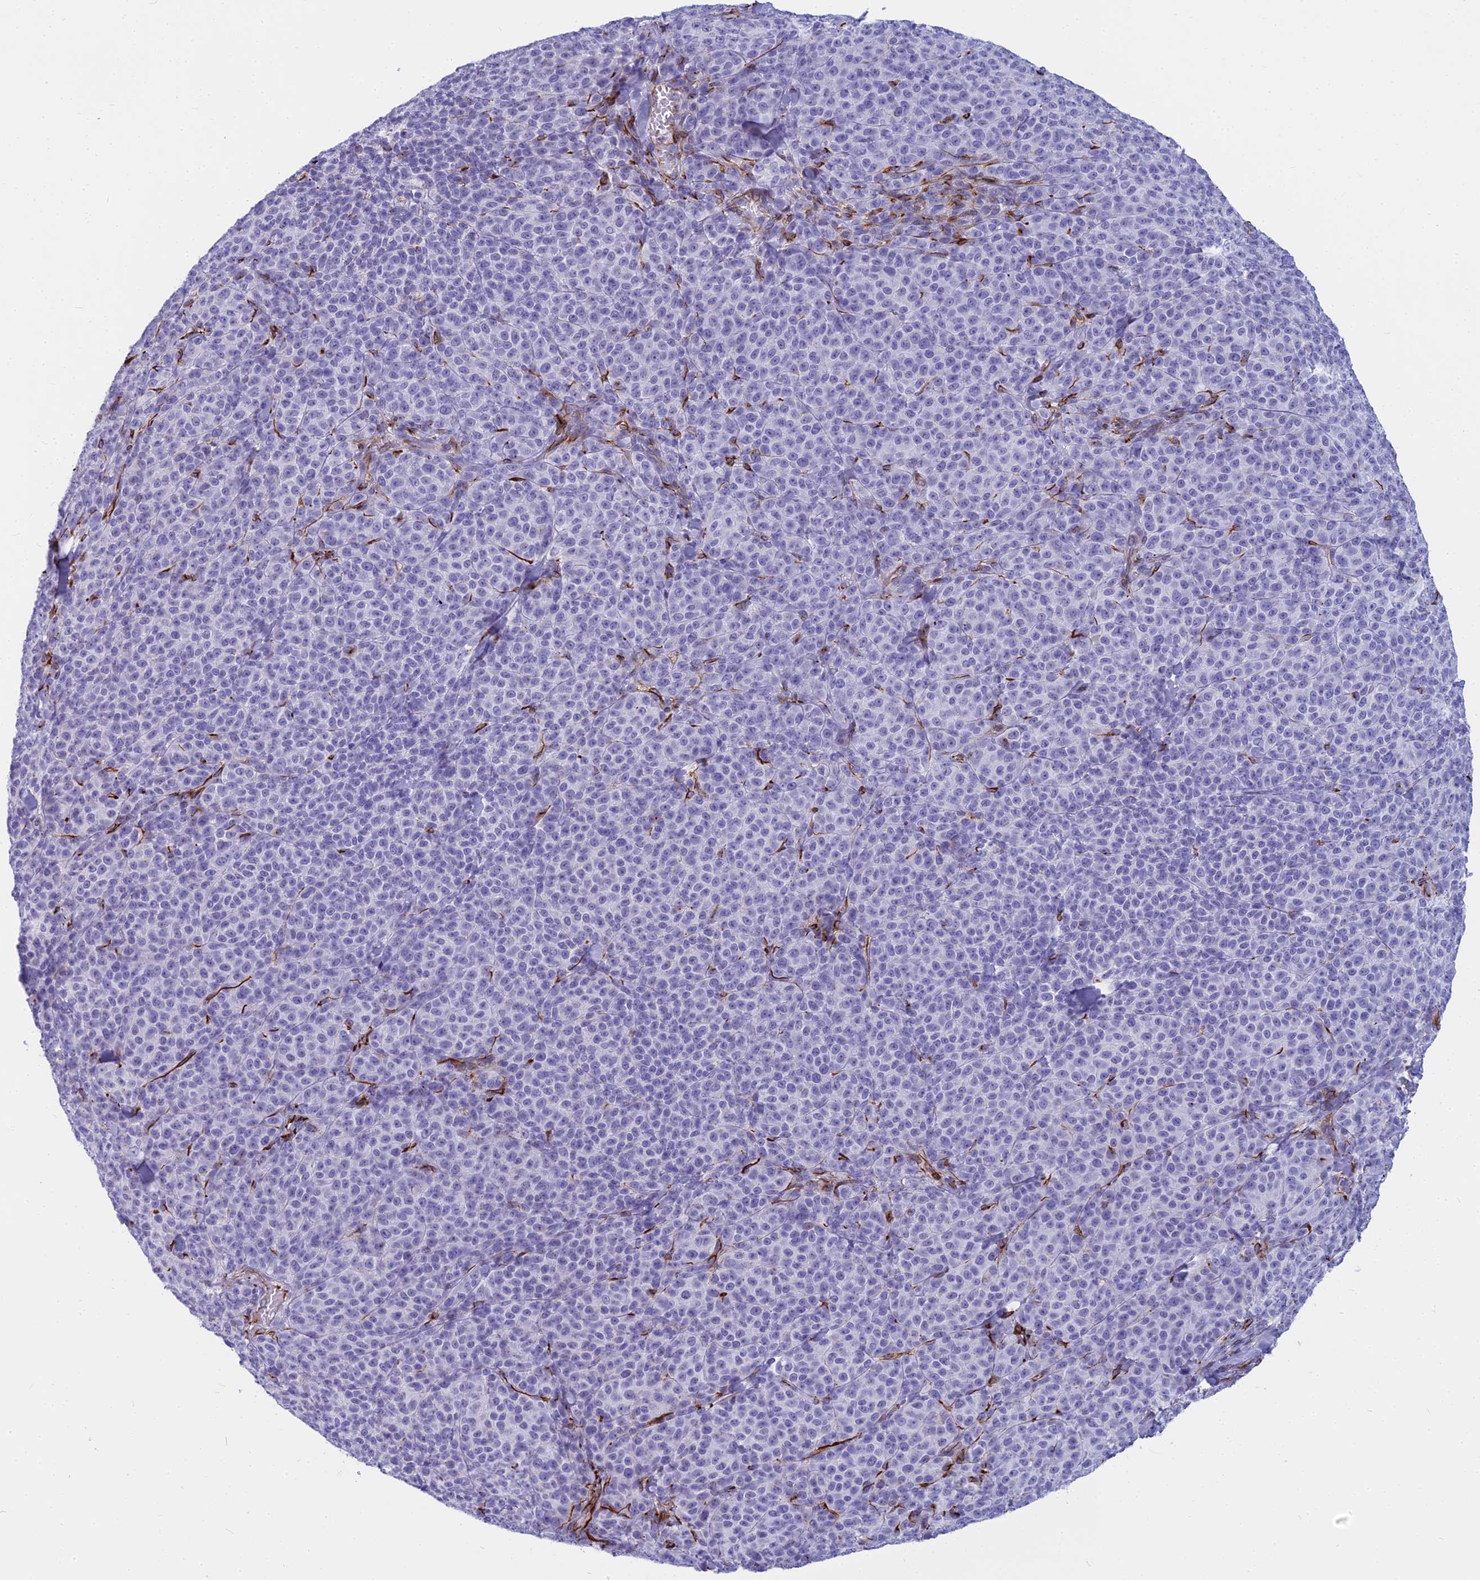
{"staining": {"intensity": "negative", "quantity": "none", "location": "none"}, "tissue": "melanoma", "cell_type": "Tumor cells", "image_type": "cancer", "snomed": [{"axis": "morphology", "description": "Normal tissue, NOS"}, {"axis": "morphology", "description": "Malignant melanoma, NOS"}, {"axis": "topography", "description": "Skin"}], "caption": "Immunohistochemistry (IHC) micrograph of human malignant melanoma stained for a protein (brown), which shows no expression in tumor cells. (Brightfield microscopy of DAB (3,3'-diaminobenzidine) immunohistochemistry at high magnification).", "gene": "EVI2A", "patient": {"sex": "female", "age": 34}}